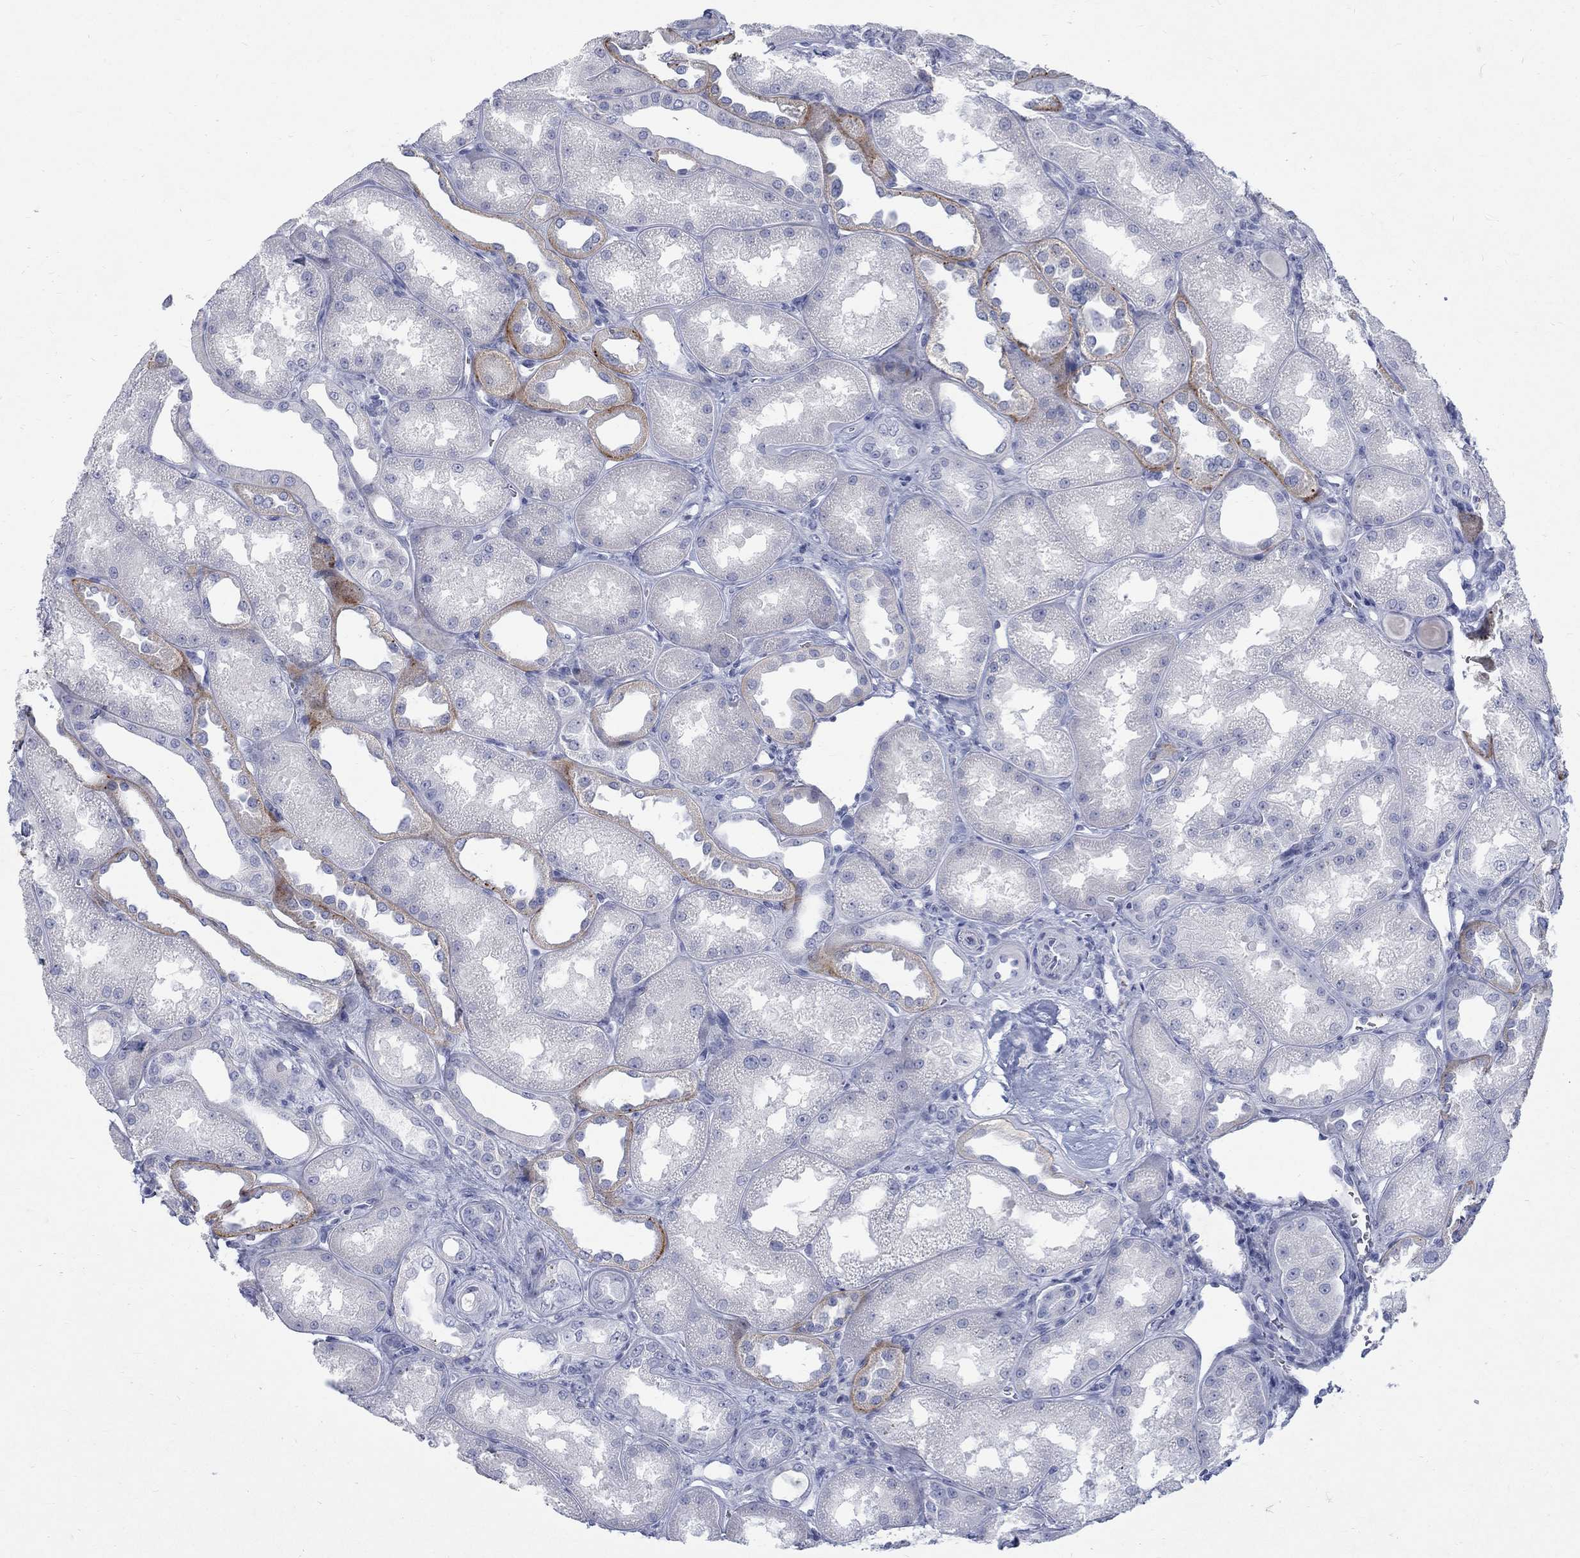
{"staining": {"intensity": "negative", "quantity": "none", "location": "none"}, "tissue": "kidney", "cell_type": "Cells in glomeruli", "image_type": "normal", "snomed": [{"axis": "morphology", "description": "Normal tissue, NOS"}, {"axis": "topography", "description": "Kidney"}], "caption": "This histopathology image is of benign kidney stained with IHC to label a protein in brown with the nuclei are counter-stained blue. There is no expression in cells in glomeruli.", "gene": "RFTN2", "patient": {"sex": "male", "age": 61}}